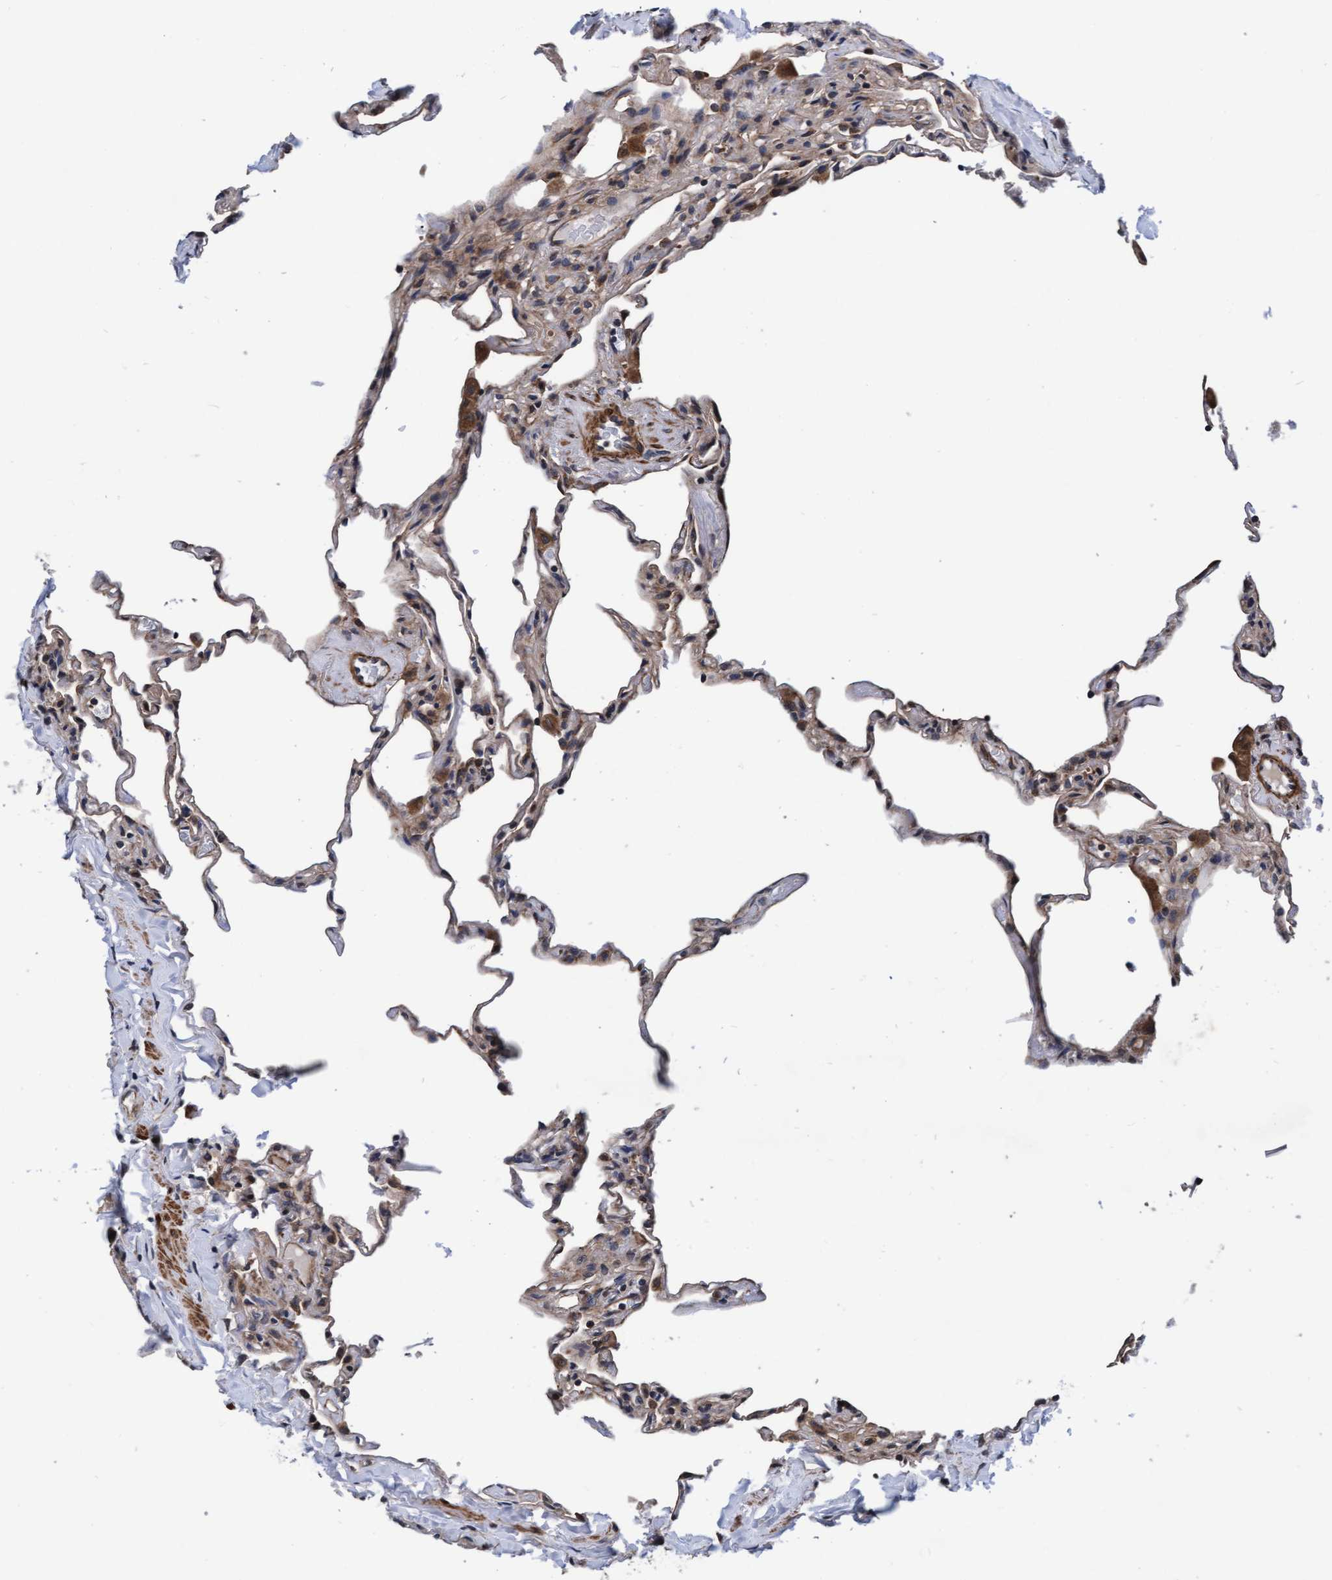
{"staining": {"intensity": "moderate", "quantity": "<25%", "location": "cytoplasmic/membranous"}, "tissue": "lung", "cell_type": "Alveolar cells", "image_type": "normal", "snomed": [{"axis": "morphology", "description": "Normal tissue, NOS"}, {"axis": "topography", "description": "Lung"}], "caption": "Protein expression by immunohistochemistry displays moderate cytoplasmic/membranous staining in approximately <25% of alveolar cells in benign lung. The staining is performed using DAB (3,3'-diaminobenzidine) brown chromogen to label protein expression. The nuclei are counter-stained blue using hematoxylin.", "gene": "EFCAB13", "patient": {"sex": "male", "age": 59}}